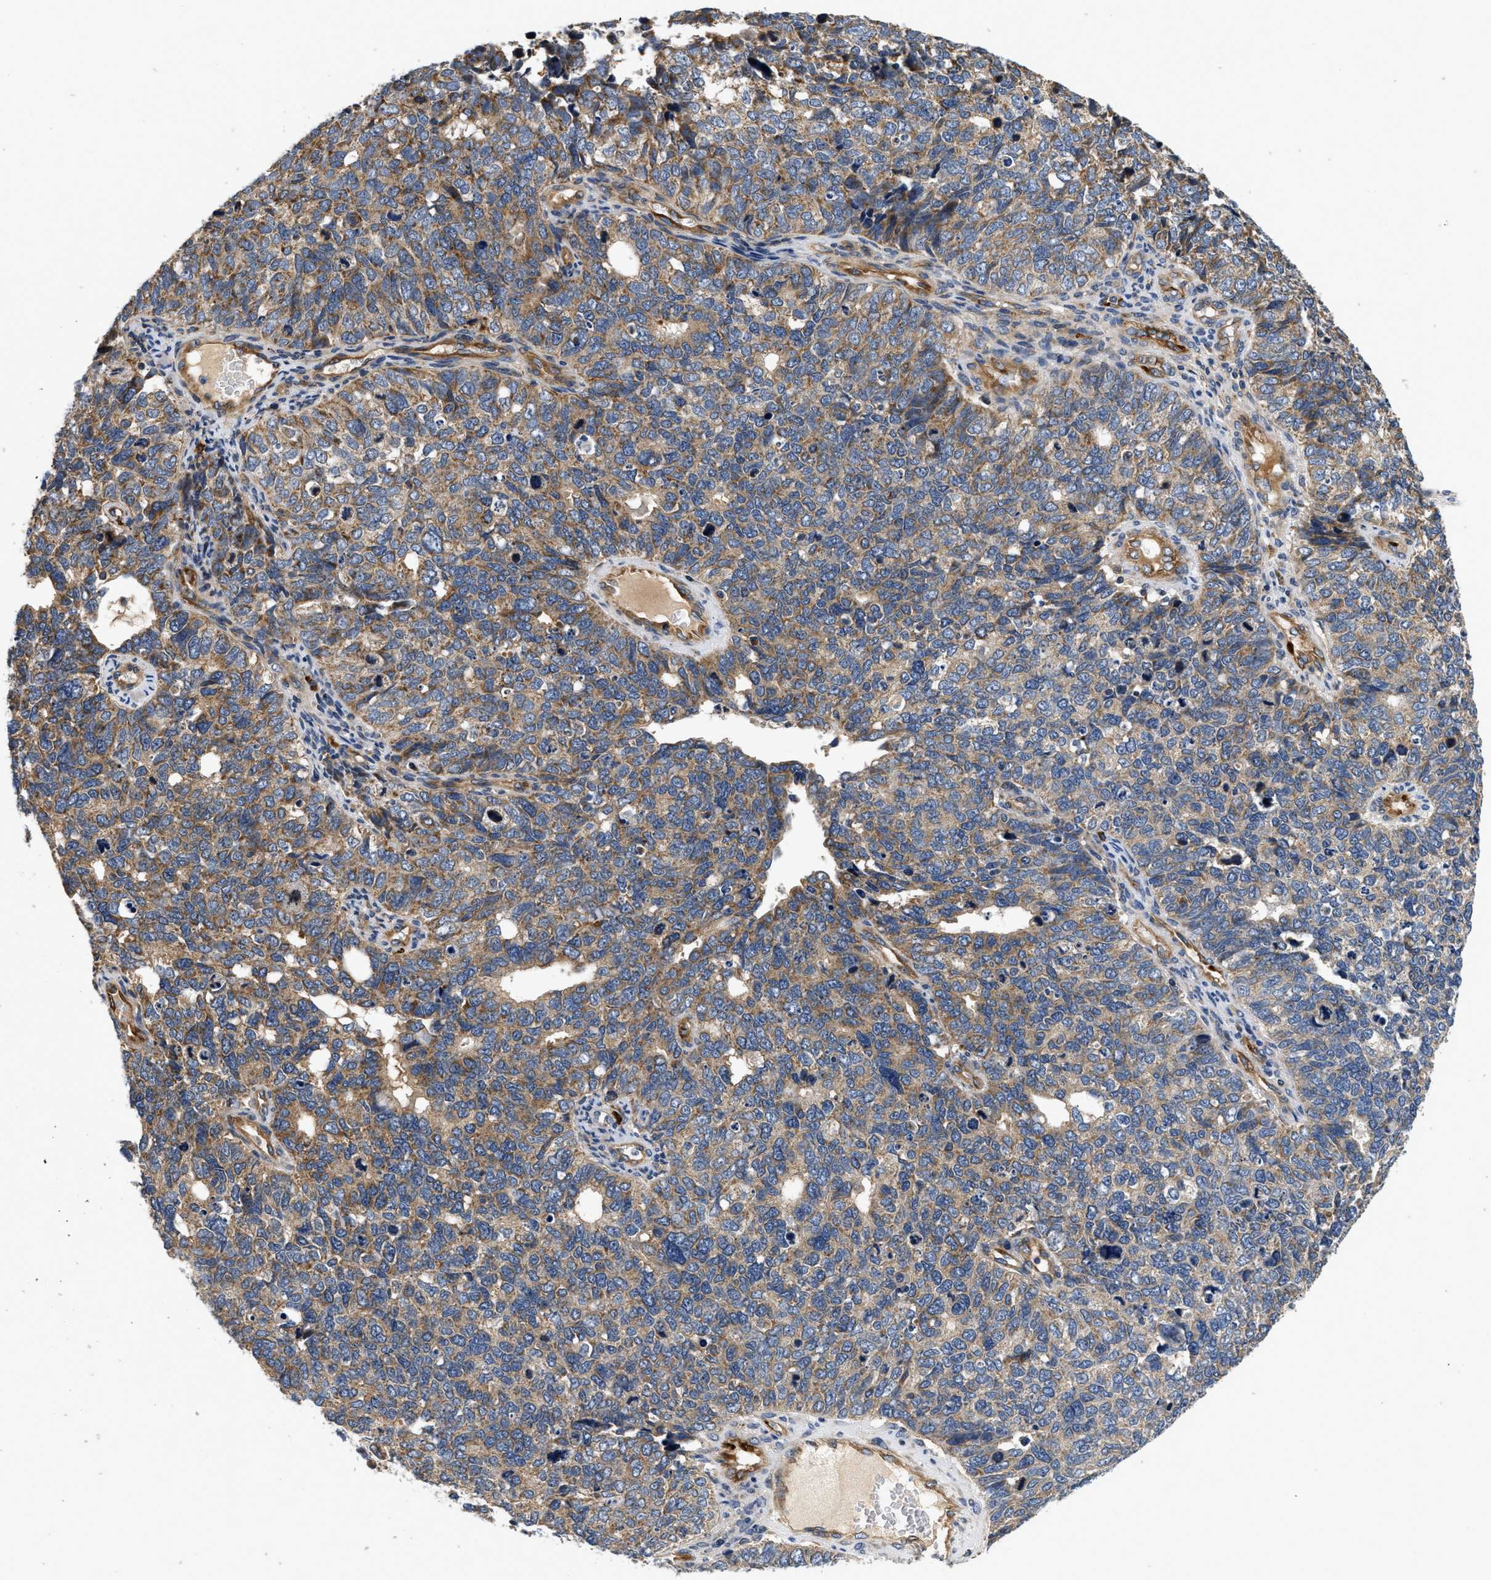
{"staining": {"intensity": "moderate", "quantity": ">75%", "location": "cytoplasmic/membranous"}, "tissue": "cervical cancer", "cell_type": "Tumor cells", "image_type": "cancer", "snomed": [{"axis": "morphology", "description": "Squamous cell carcinoma, NOS"}, {"axis": "topography", "description": "Cervix"}], "caption": "Human cervical squamous cell carcinoma stained for a protein (brown) exhibits moderate cytoplasmic/membranous positive staining in about >75% of tumor cells.", "gene": "NME6", "patient": {"sex": "female", "age": 63}}